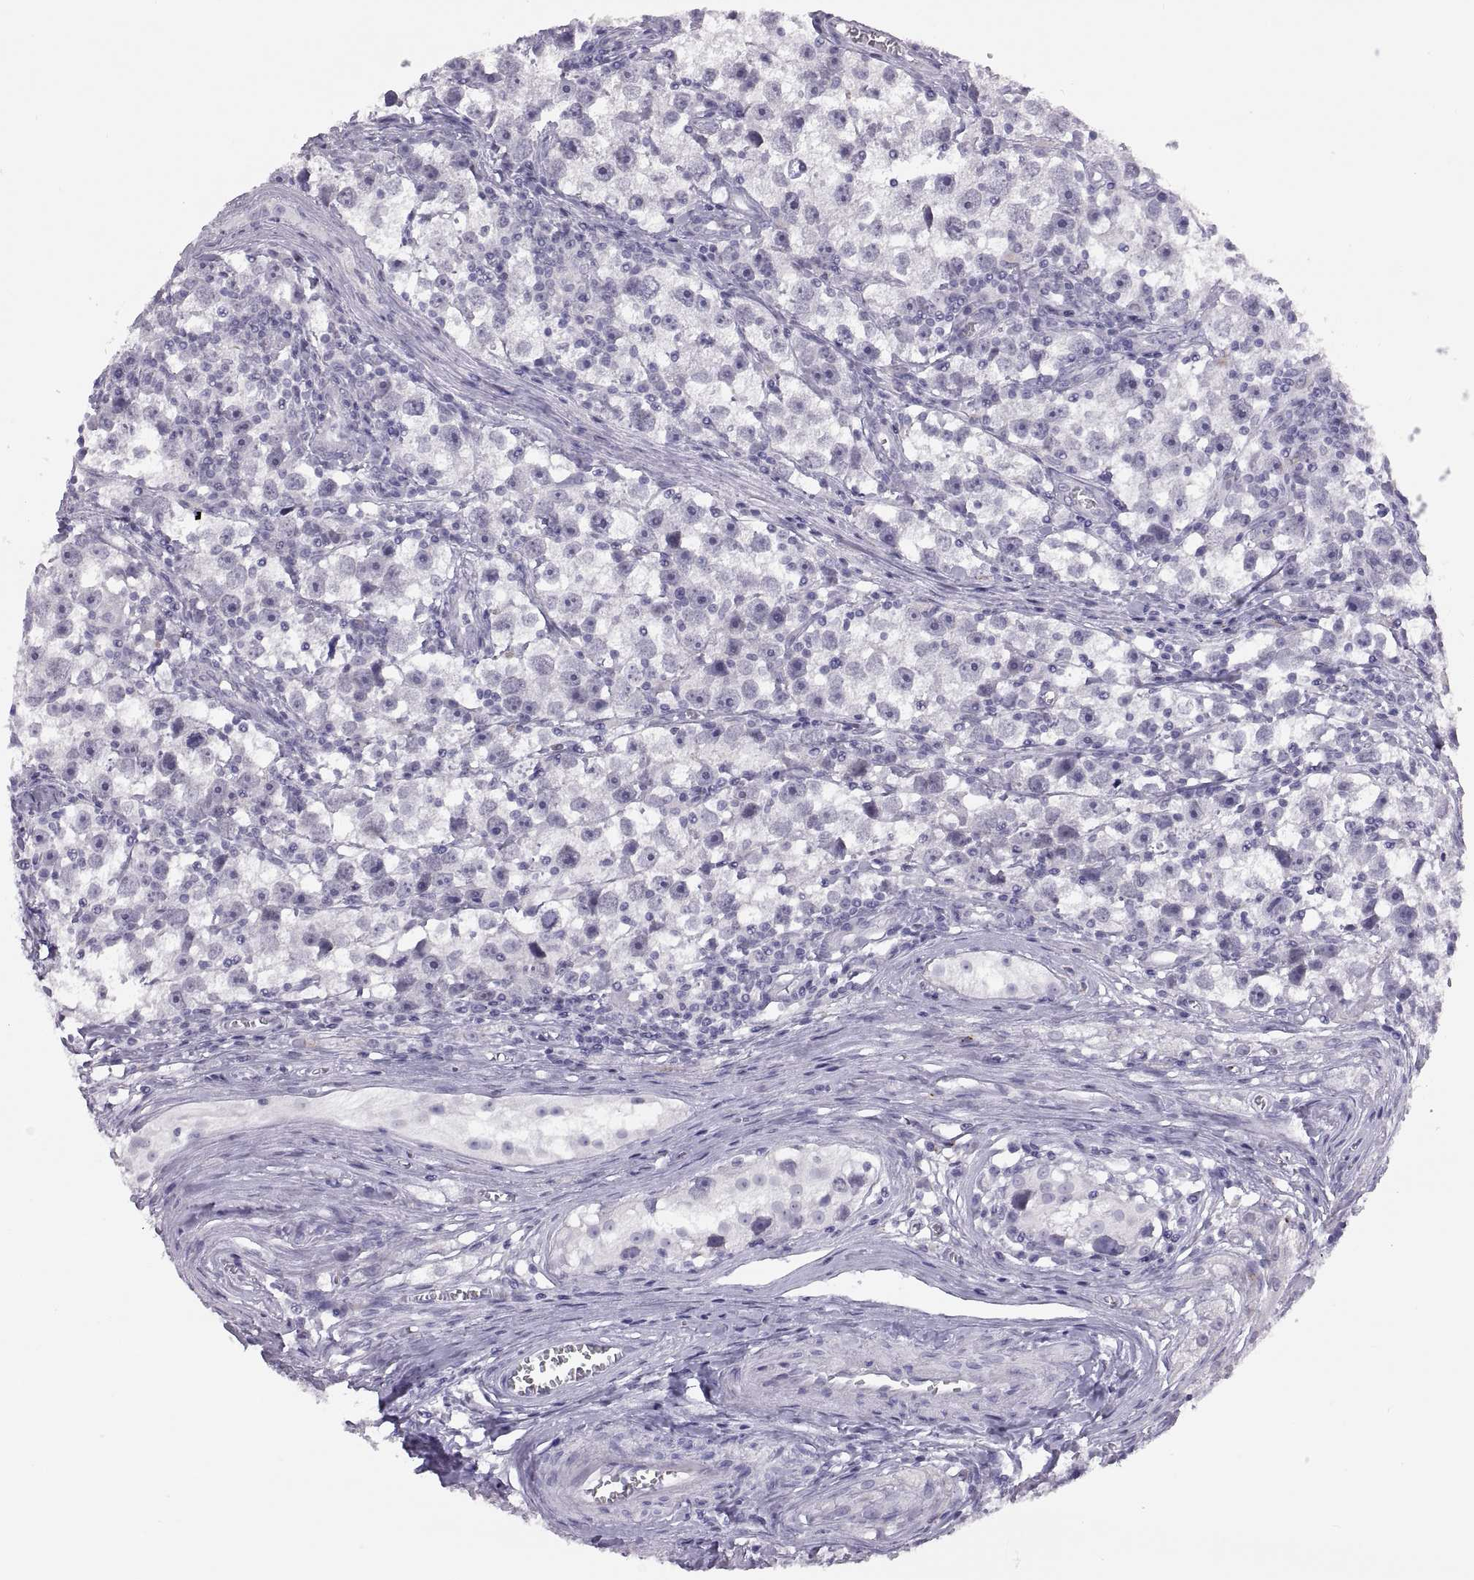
{"staining": {"intensity": "negative", "quantity": "none", "location": "none"}, "tissue": "testis cancer", "cell_type": "Tumor cells", "image_type": "cancer", "snomed": [{"axis": "morphology", "description": "Seminoma, NOS"}, {"axis": "topography", "description": "Testis"}], "caption": "Immunohistochemistry (IHC) histopathology image of neoplastic tissue: human testis cancer stained with DAB shows no significant protein positivity in tumor cells. (Stains: DAB immunohistochemistry (IHC) with hematoxylin counter stain, Microscopy: brightfield microscopy at high magnification).", "gene": "QRICH2", "patient": {"sex": "male", "age": 30}}